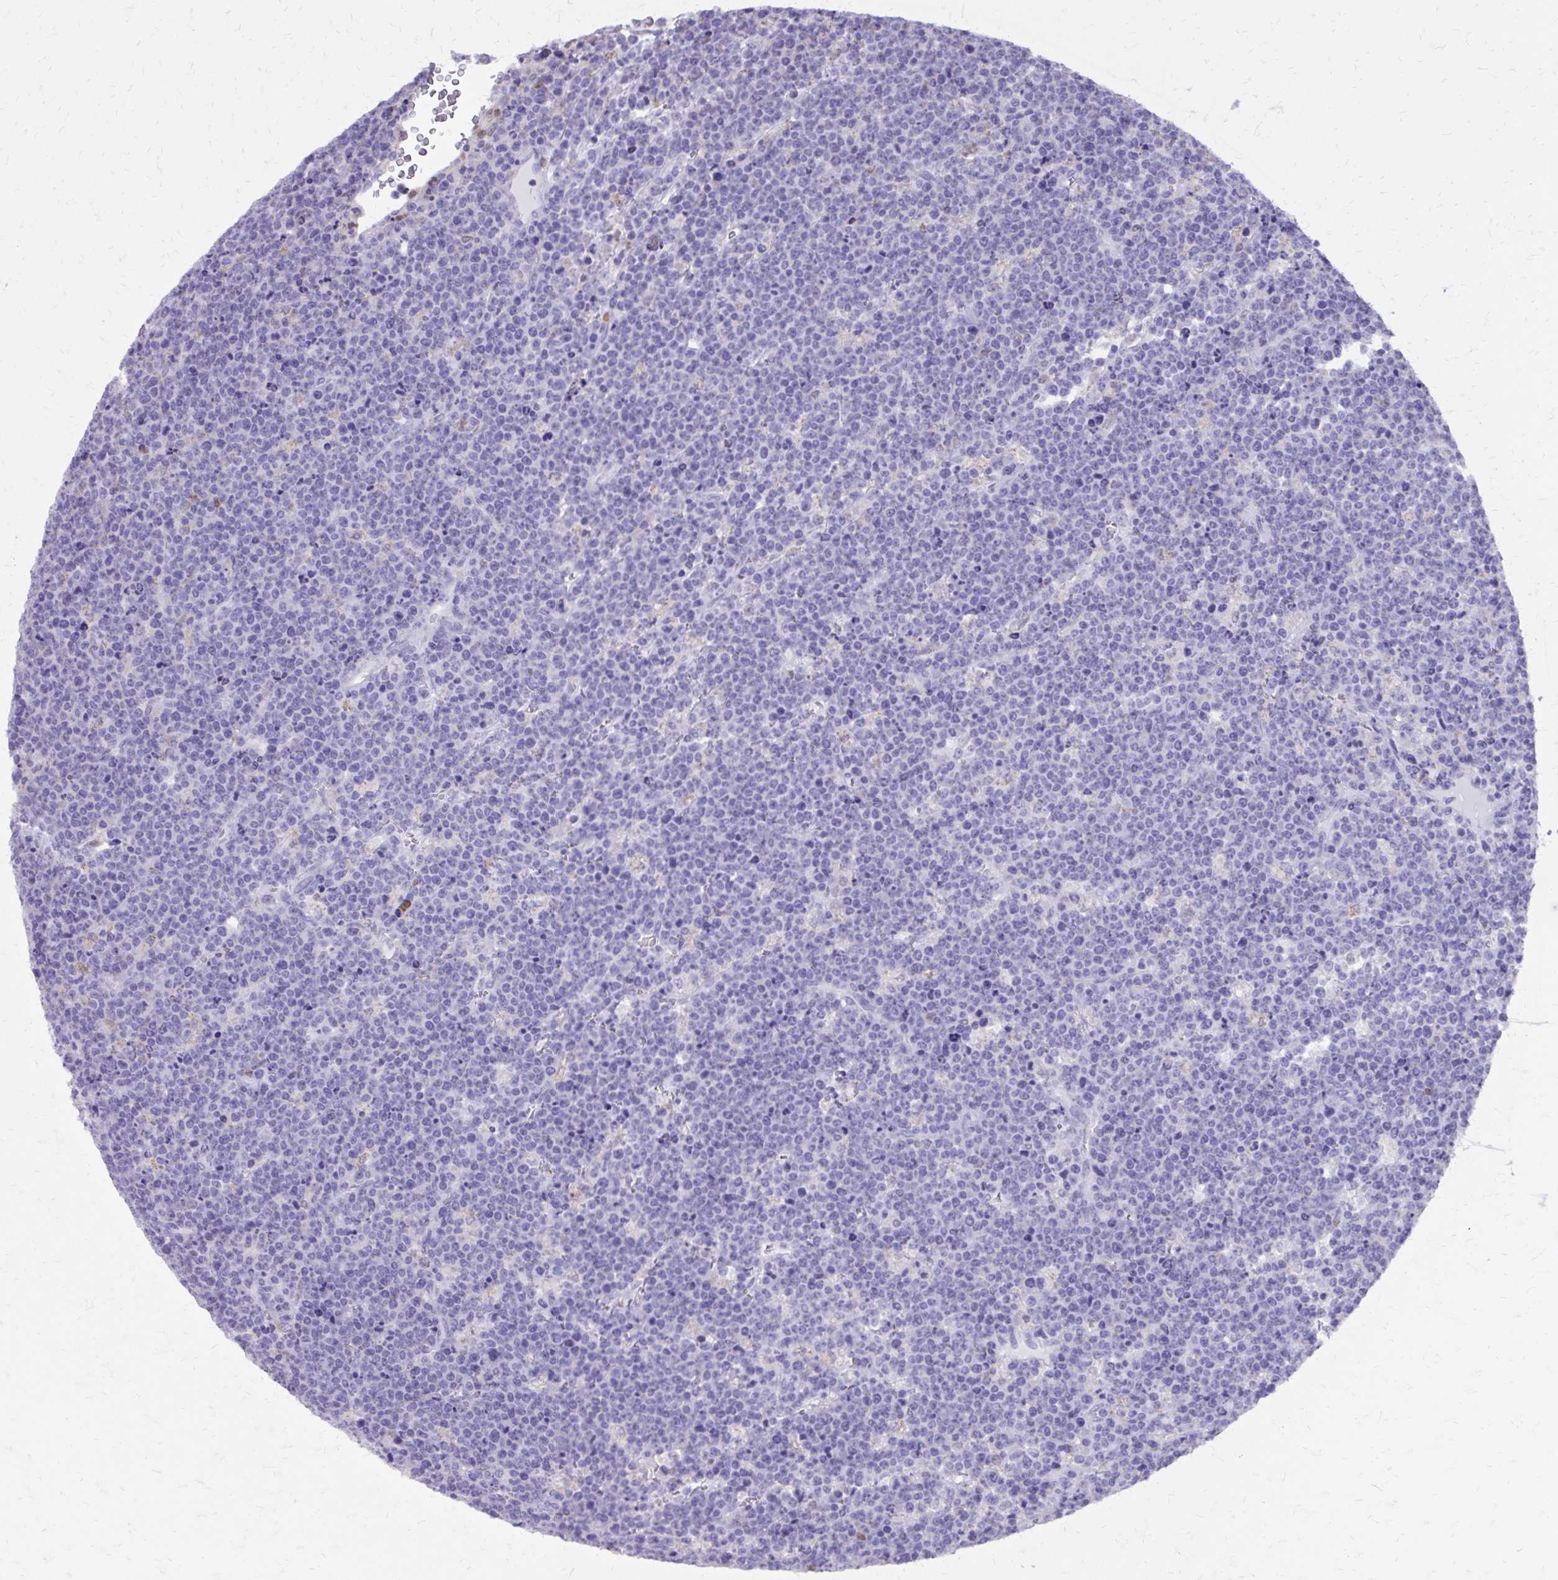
{"staining": {"intensity": "negative", "quantity": "none", "location": "none"}, "tissue": "lymphoma", "cell_type": "Tumor cells", "image_type": "cancer", "snomed": [{"axis": "morphology", "description": "Malignant lymphoma, non-Hodgkin's type, High grade"}, {"axis": "topography", "description": "Ovary"}], "caption": "There is no significant staining in tumor cells of lymphoma.", "gene": "CAT", "patient": {"sex": "female", "age": 56}}